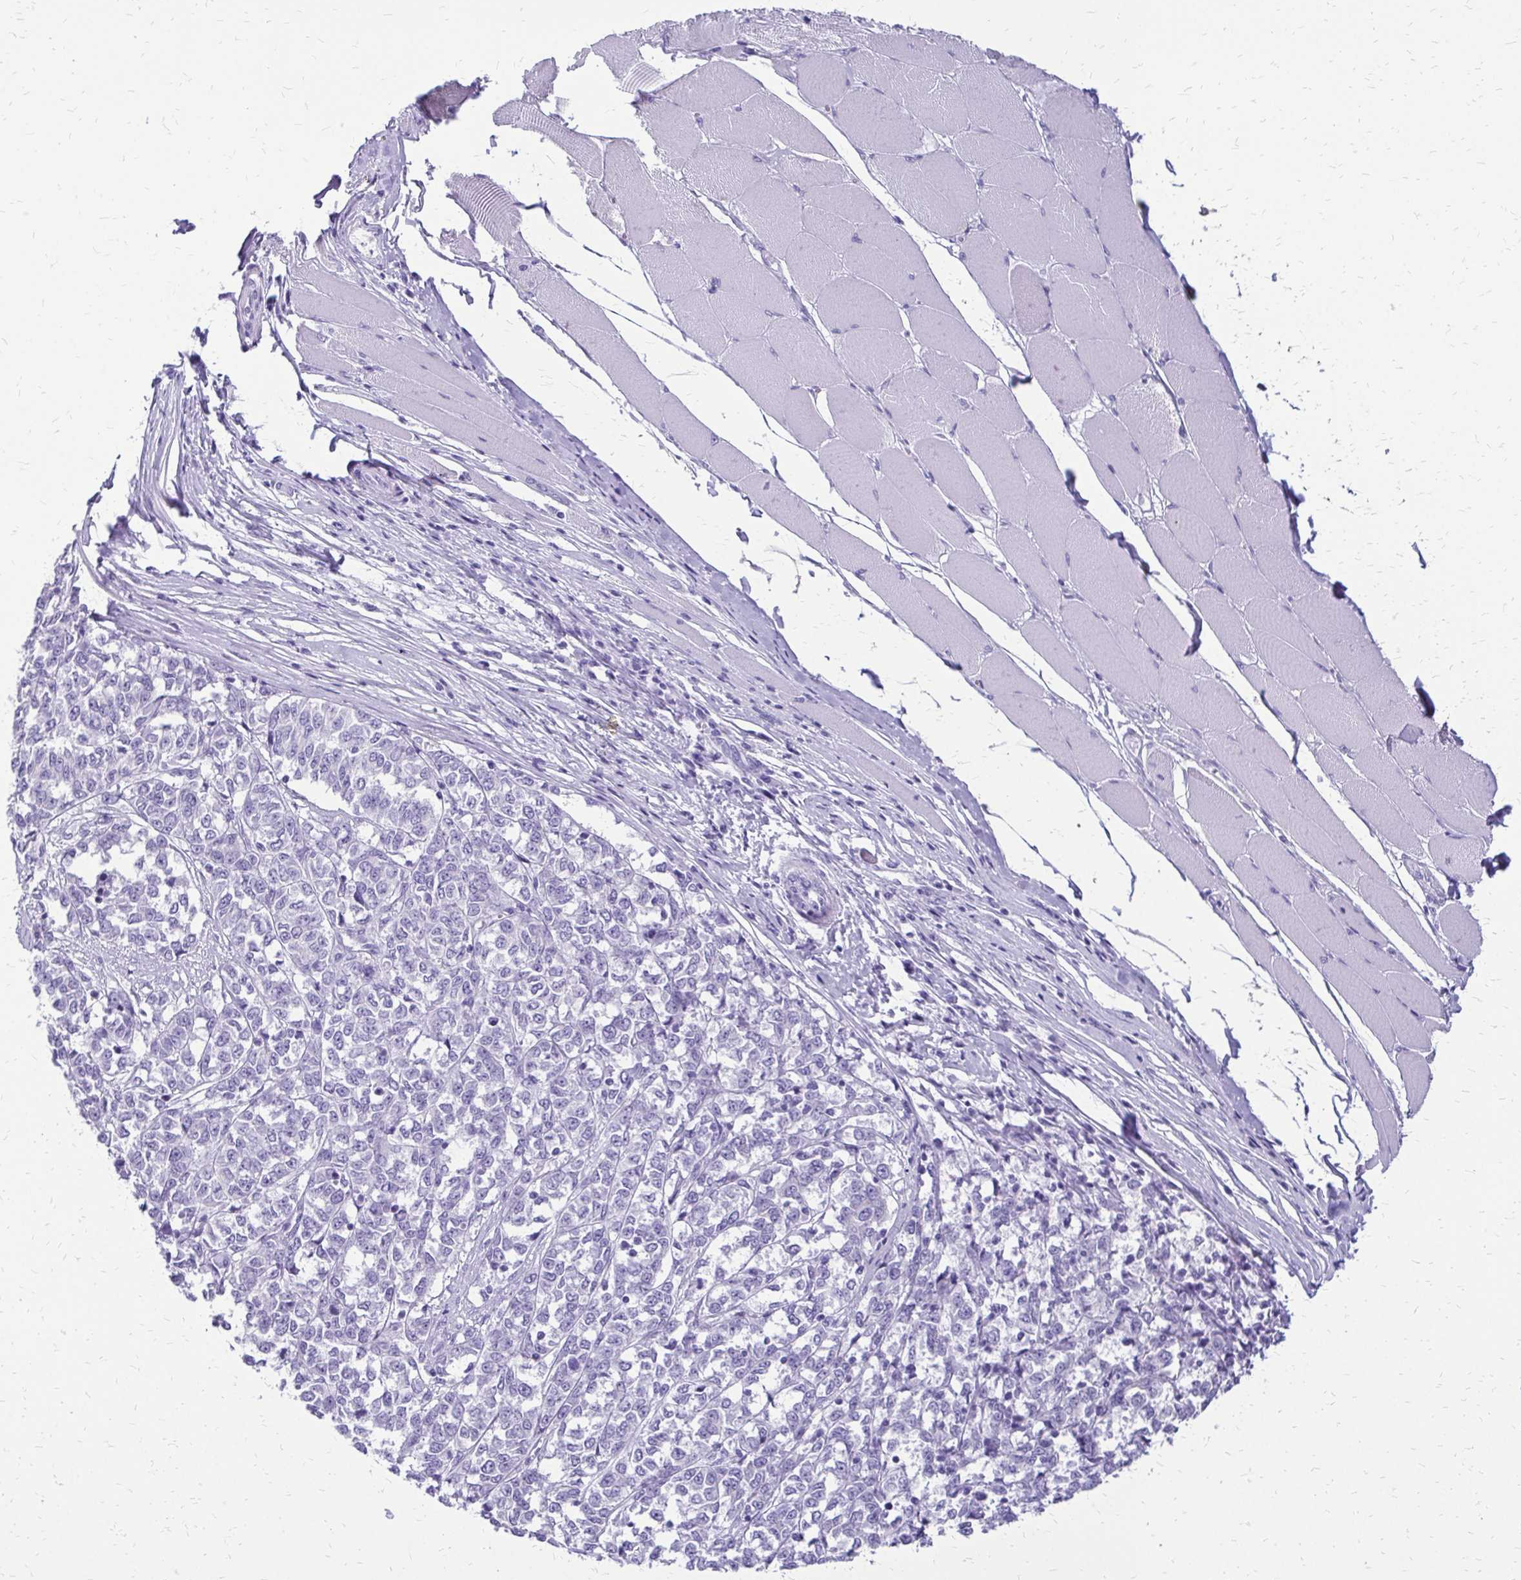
{"staining": {"intensity": "negative", "quantity": "none", "location": "none"}, "tissue": "melanoma", "cell_type": "Tumor cells", "image_type": "cancer", "snomed": [{"axis": "morphology", "description": "Malignant melanoma, NOS"}, {"axis": "topography", "description": "Skin"}], "caption": "The photomicrograph shows no staining of tumor cells in malignant melanoma.", "gene": "SLC32A1", "patient": {"sex": "female", "age": 72}}